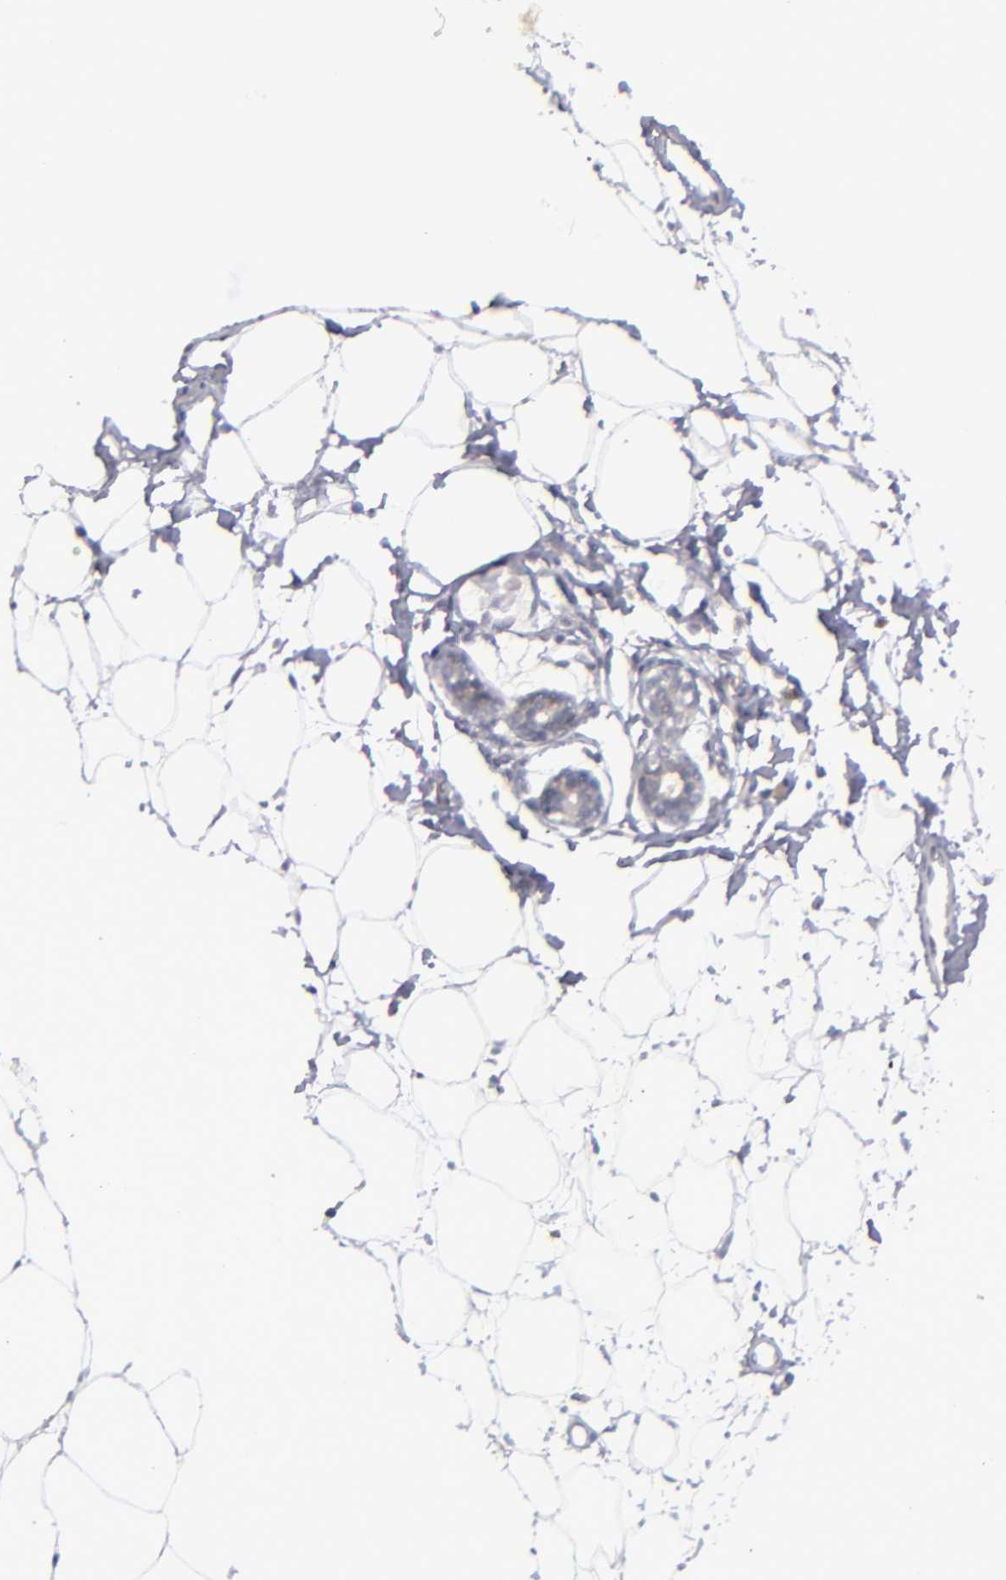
{"staining": {"intensity": "negative", "quantity": "none", "location": "none"}, "tissue": "adipose tissue", "cell_type": "Adipocytes", "image_type": "normal", "snomed": [{"axis": "morphology", "description": "Normal tissue, NOS"}, {"axis": "topography", "description": "Breast"}], "caption": "There is no significant expression in adipocytes of adipose tissue. (Immunohistochemistry (ihc), brightfield microscopy, high magnification).", "gene": "CEP97", "patient": {"sex": "female", "age": 22}}